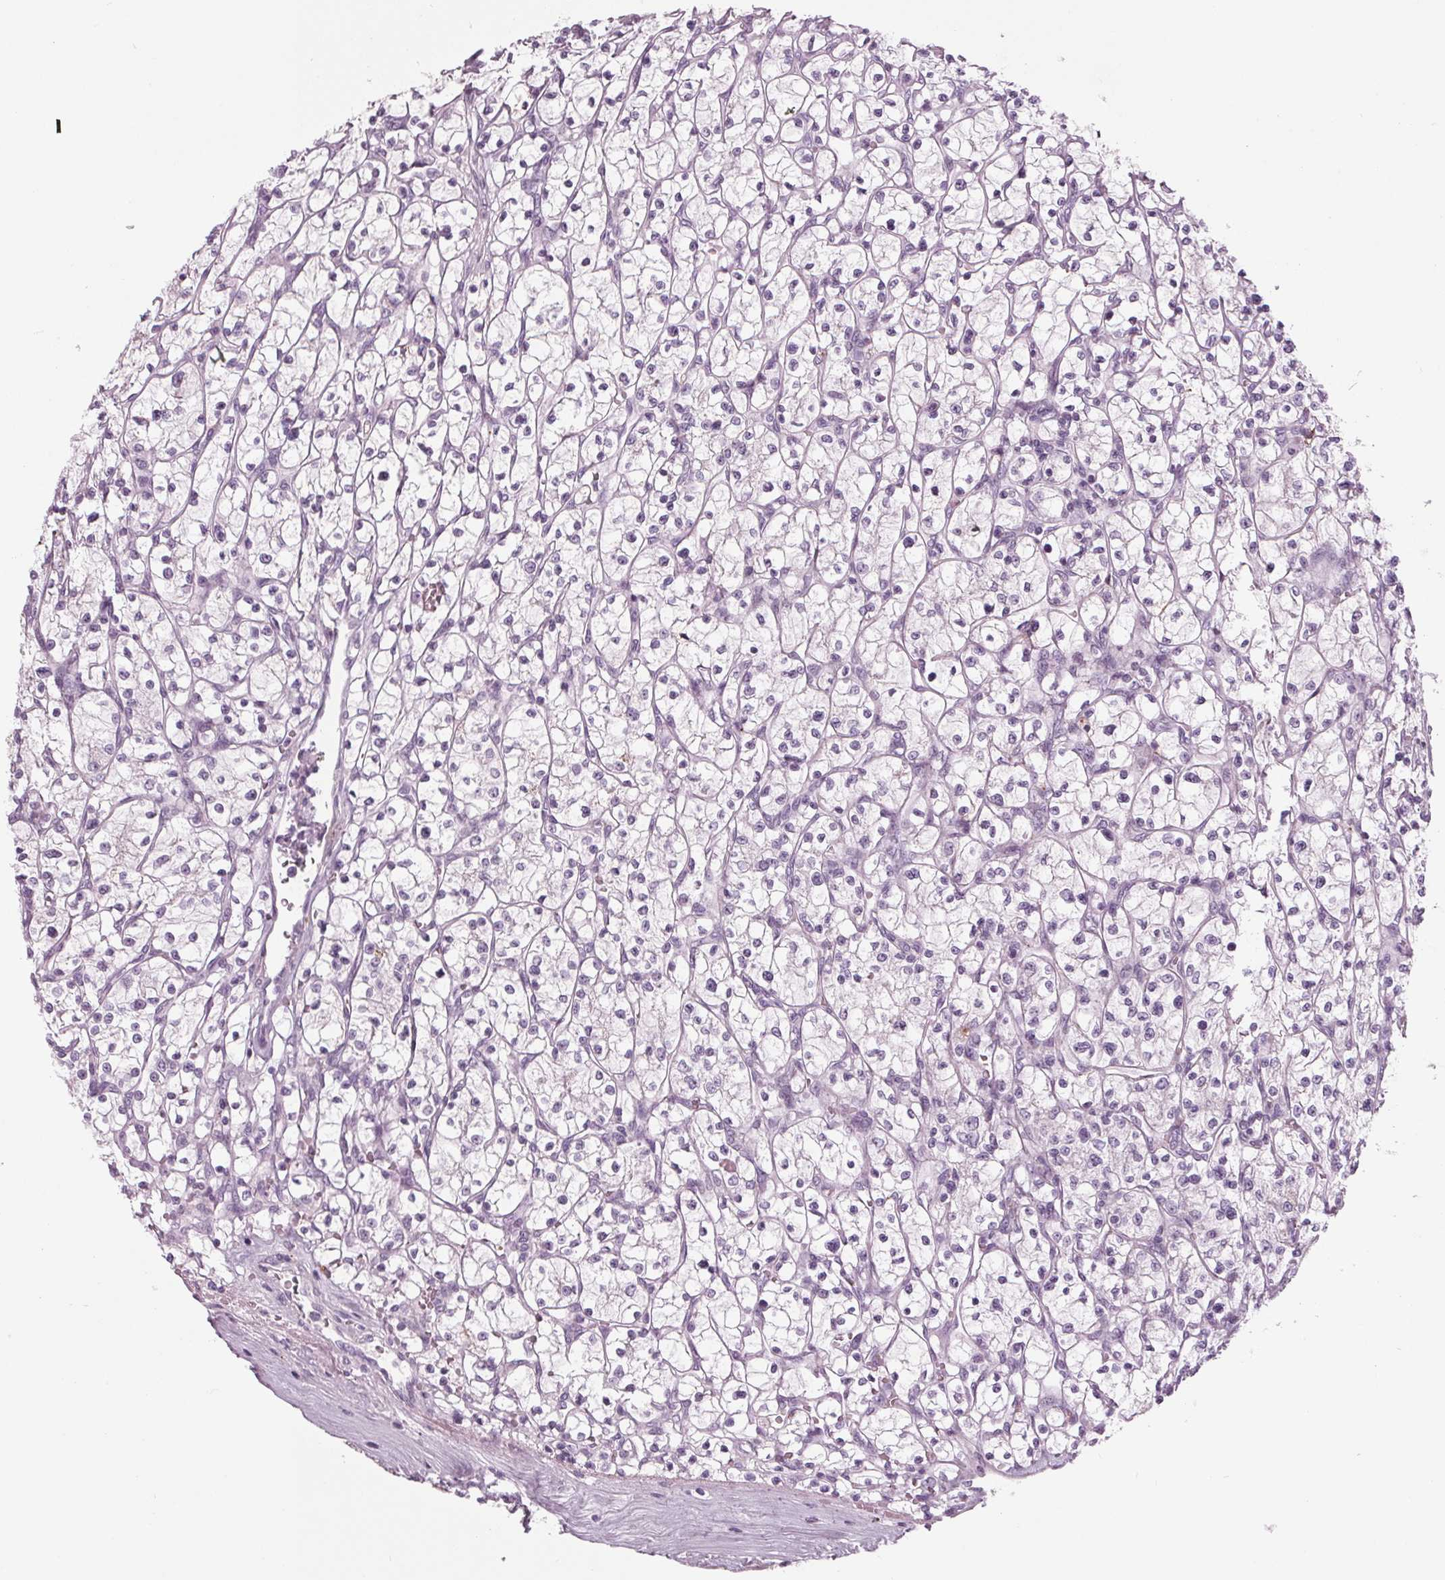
{"staining": {"intensity": "negative", "quantity": "none", "location": "none"}, "tissue": "renal cancer", "cell_type": "Tumor cells", "image_type": "cancer", "snomed": [{"axis": "morphology", "description": "Adenocarcinoma, NOS"}, {"axis": "topography", "description": "Kidney"}], "caption": "A histopathology image of human renal cancer (adenocarcinoma) is negative for staining in tumor cells.", "gene": "CYP3A43", "patient": {"sex": "female", "age": 64}}